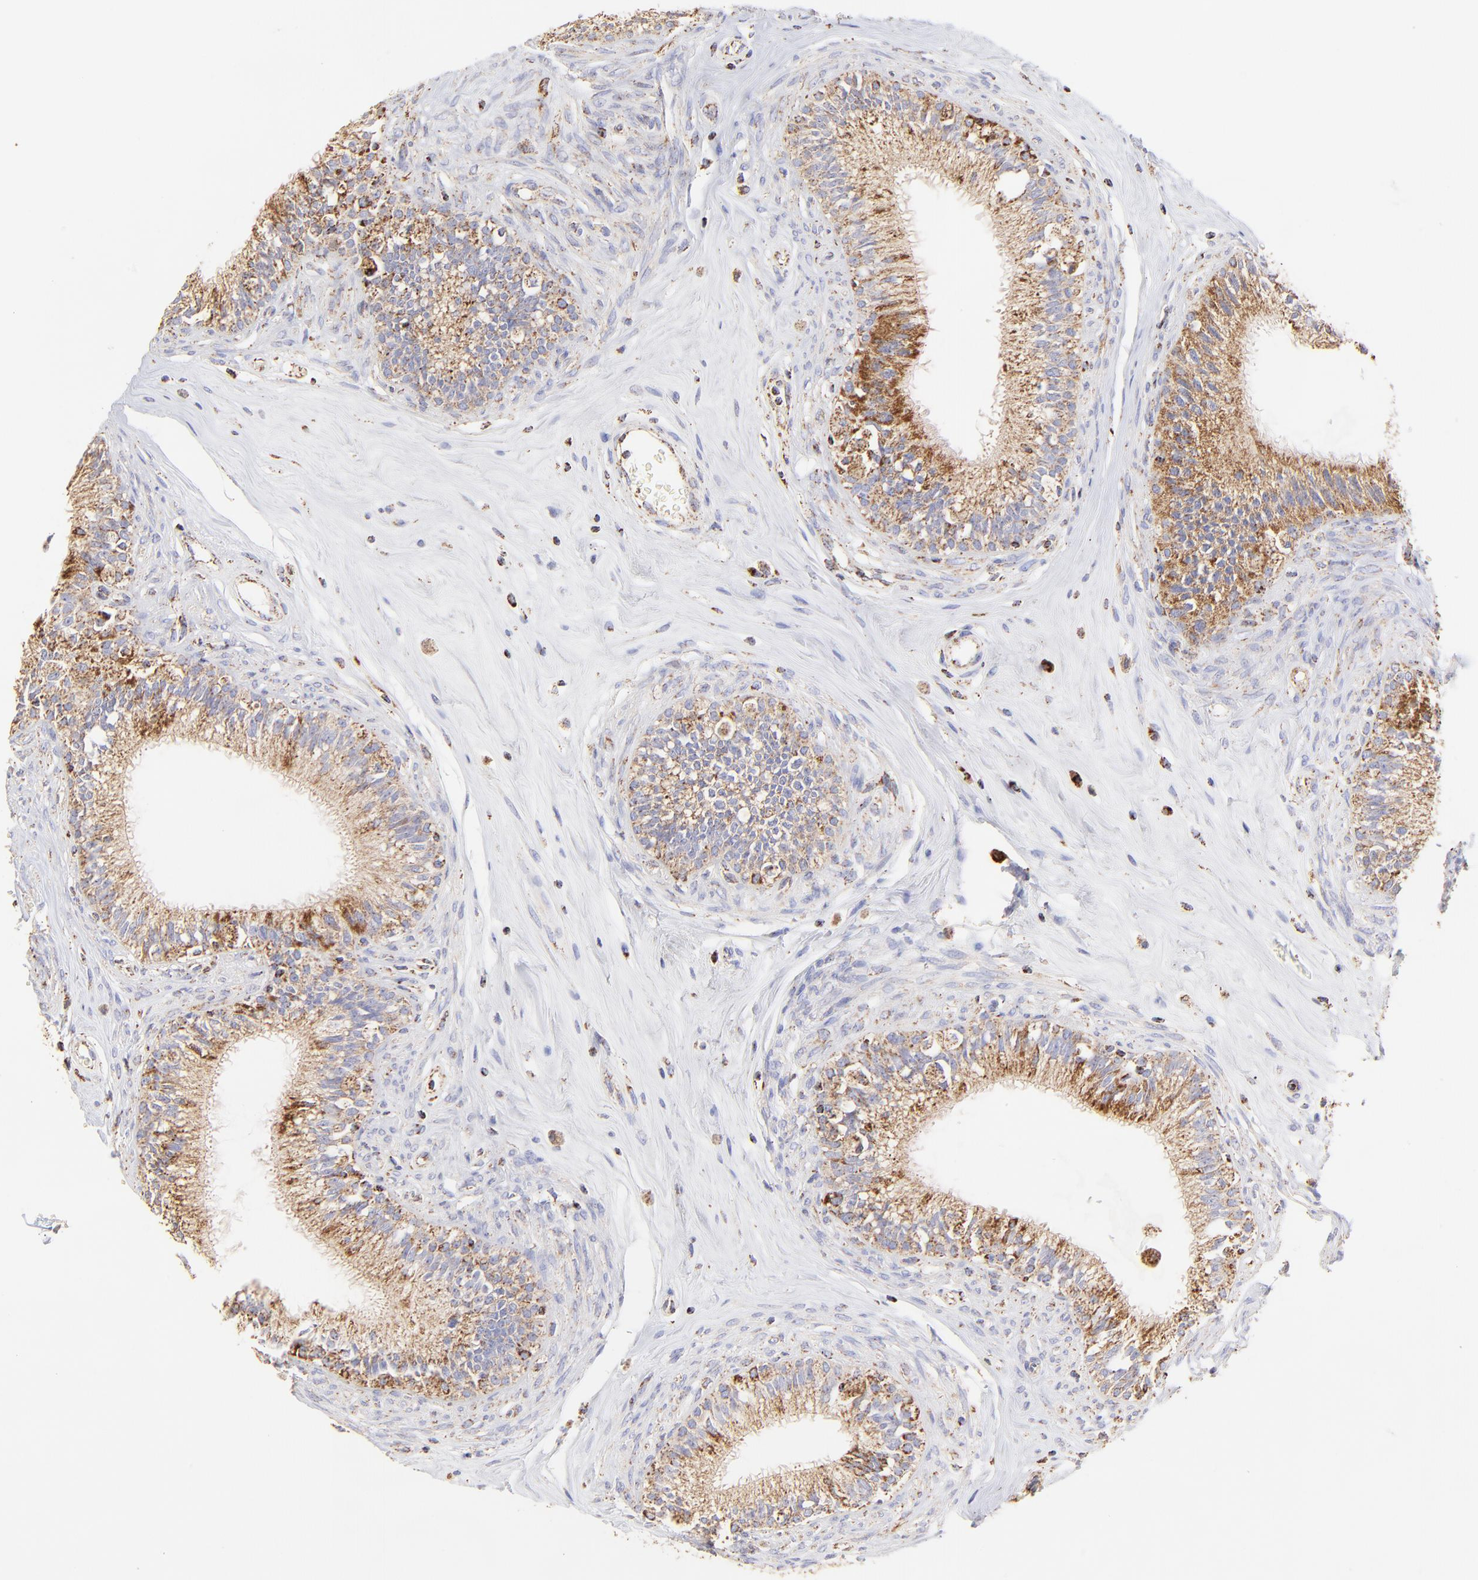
{"staining": {"intensity": "moderate", "quantity": ">75%", "location": "cytoplasmic/membranous"}, "tissue": "epididymis", "cell_type": "Glandular cells", "image_type": "normal", "snomed": [{"axis": "morphology", "description": "Normal tissue, NOS"}, {"axis": "morphology", "description": "Inflammation, NOS"}, {"axis": "topography", "description": "Epididymis"}], "caption": "Protein staining shows moderate cytoplasmic/membranous positivity in about >75% of glandular cells in benign epididymis.", "gene": "ECH1", "patient": {"sex": "male", "age": 84}}